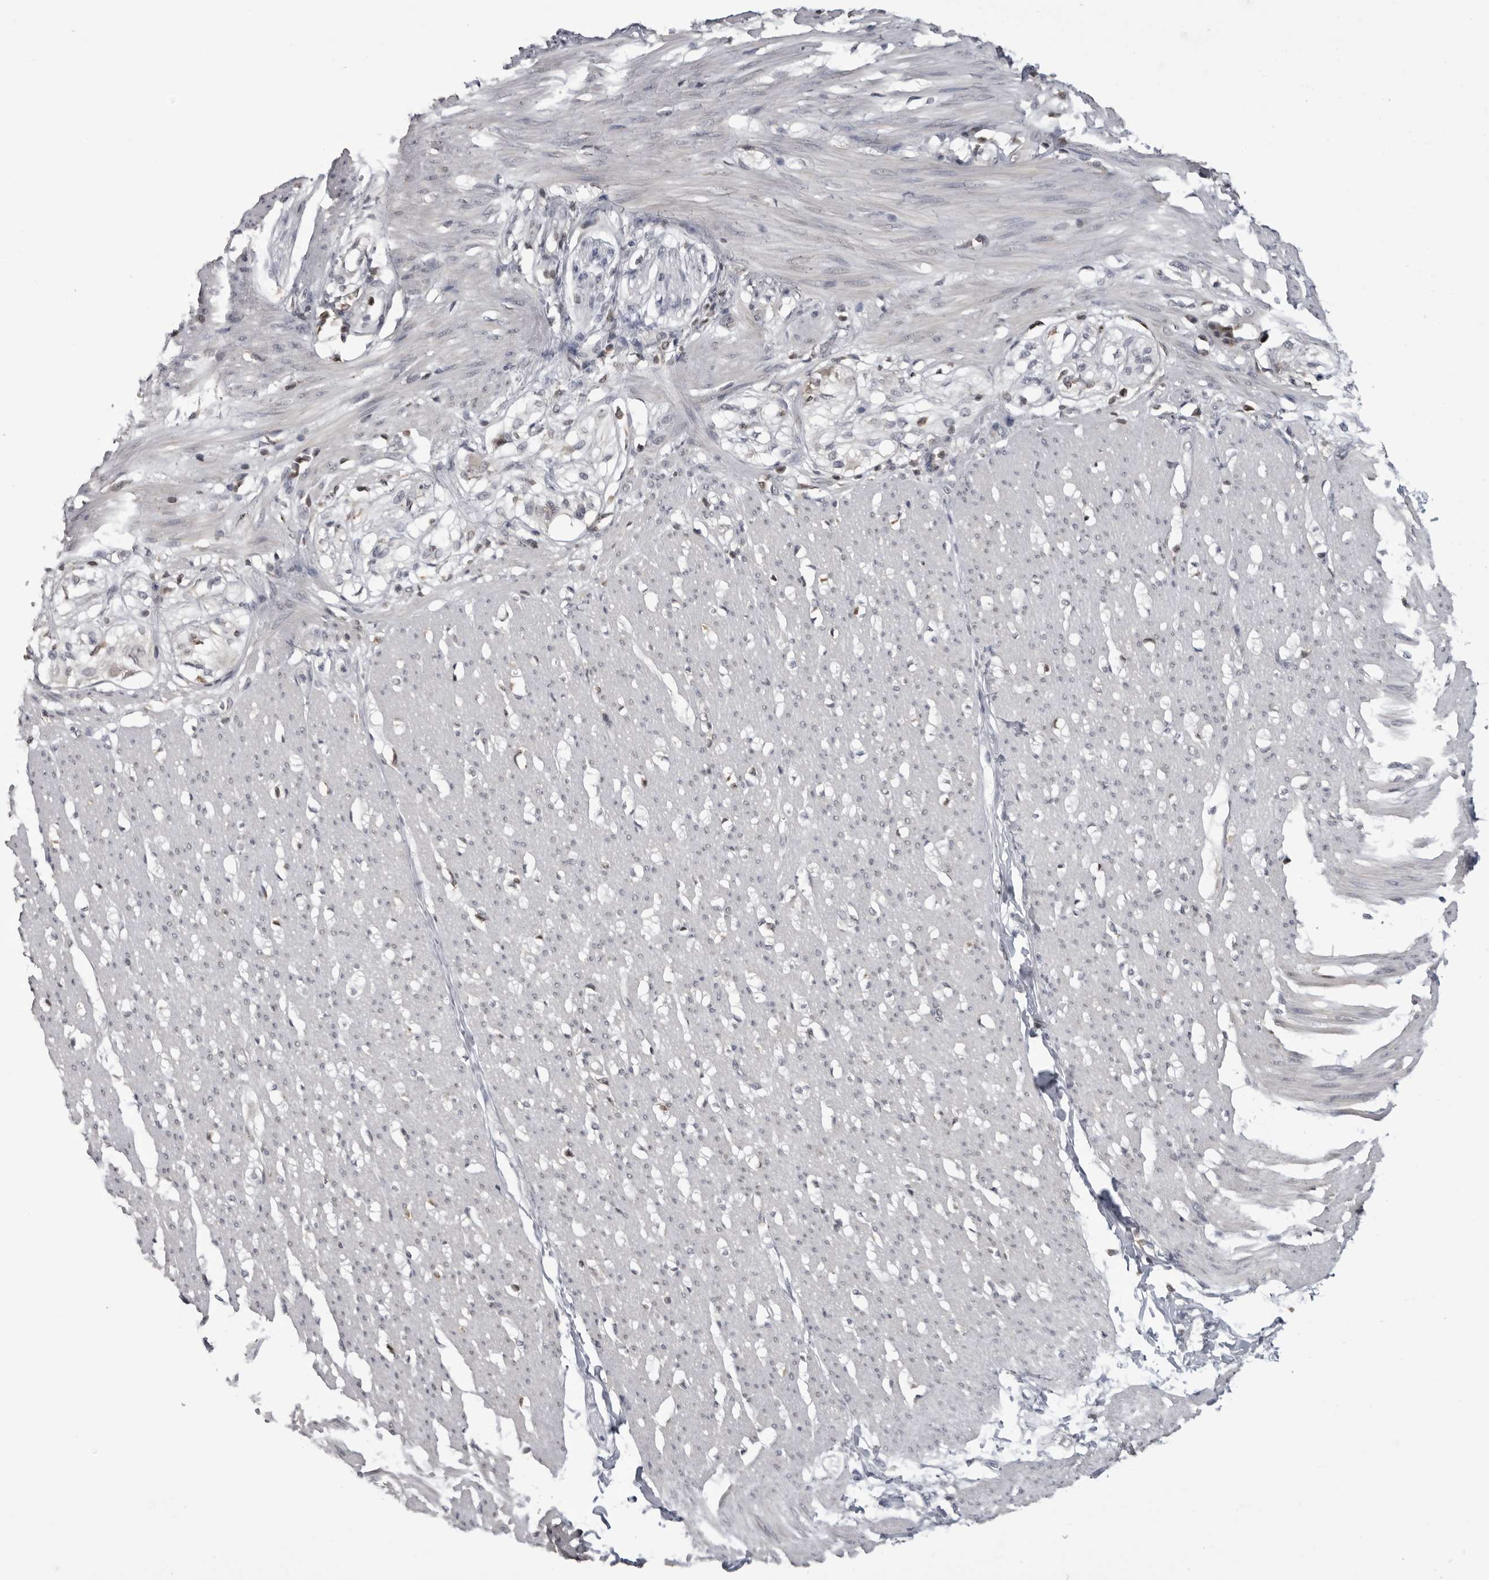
{"staining": {"intensity": "negative", "quantity": "none", "location": "none"}, "tissue": "smooth muscle", "cell_type": "Smooth muscle cells", "image_type": "normal", "snomed": [{"axis": "morphology", "description": "Normal tissue, NOS"}, {"axis": "morphology", "description": "Adenocarcinoma, NOS"}, {"axis": "topography", "description": "Colon"}, {"axis": "topography", "description": "Peripheral nerve tissue"}], "caption": "Image shows no significant protein expression in smooth muscle cells of normal smooth muscle. (Stains: DAB immunohistochemistry with hematoxylin counter stain, Microscopy: brightfield microscopy at high magnification).", "gene": "PDCL3", "patient": {"sex": "male", "age": 14}}